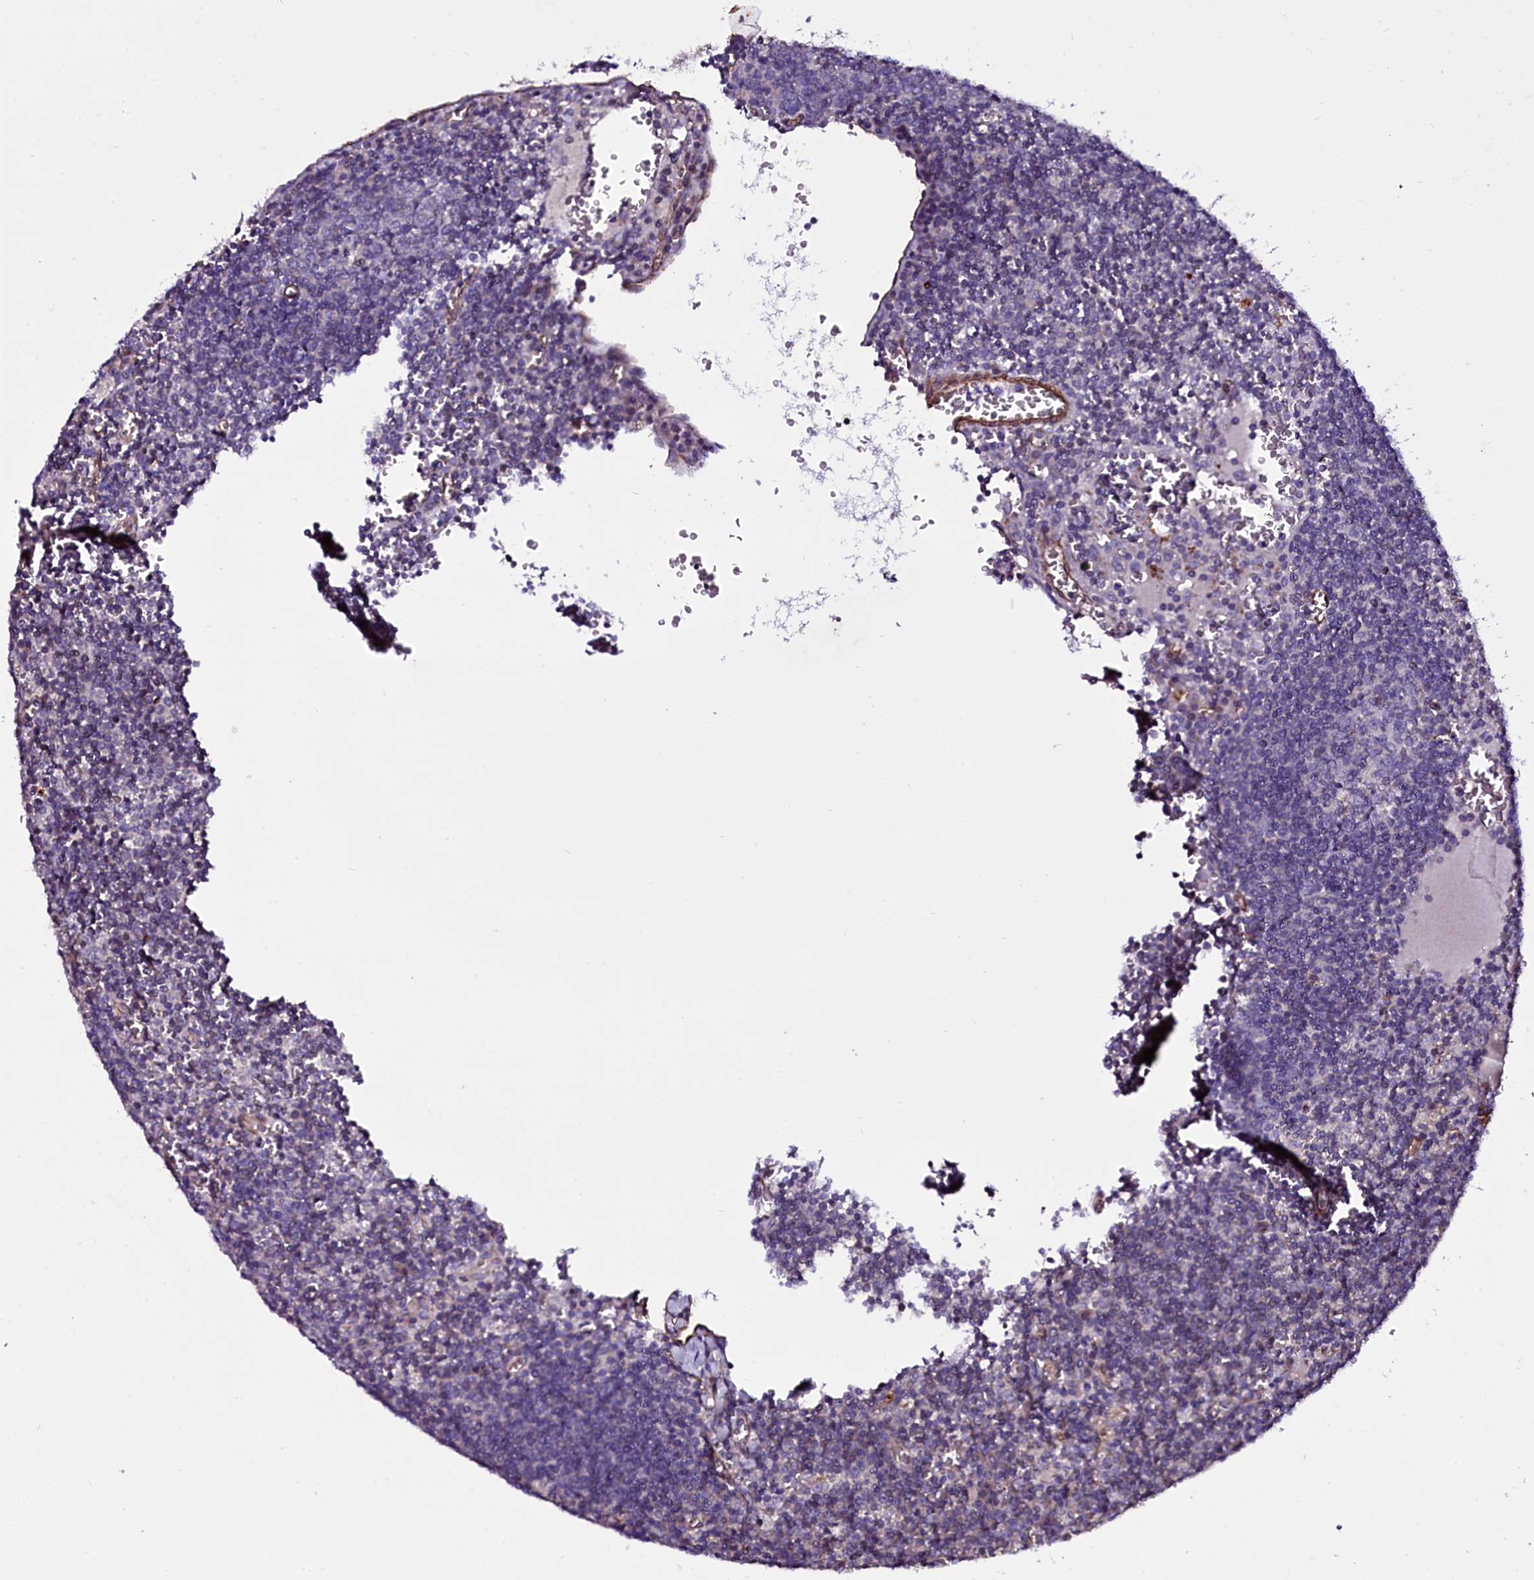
{"staining": {"intensity": "negative", "quantity": "none", "location": "none"}, "tissue": "lymph node", "cell_type": "Germinal center cells", "image_type": "normal", "snomed": [{"axis": "morphology", "description": "Normal tissue, NOS"}, {"axis": "topography", "description": "Lymph node"}], "caption": "DAB immunohistochemical staining of normal human lymph node demonstrates no significant expression in germinal center cells.", "gene": "MEX3C", "patient": {"sex": "female", "age": 73}}